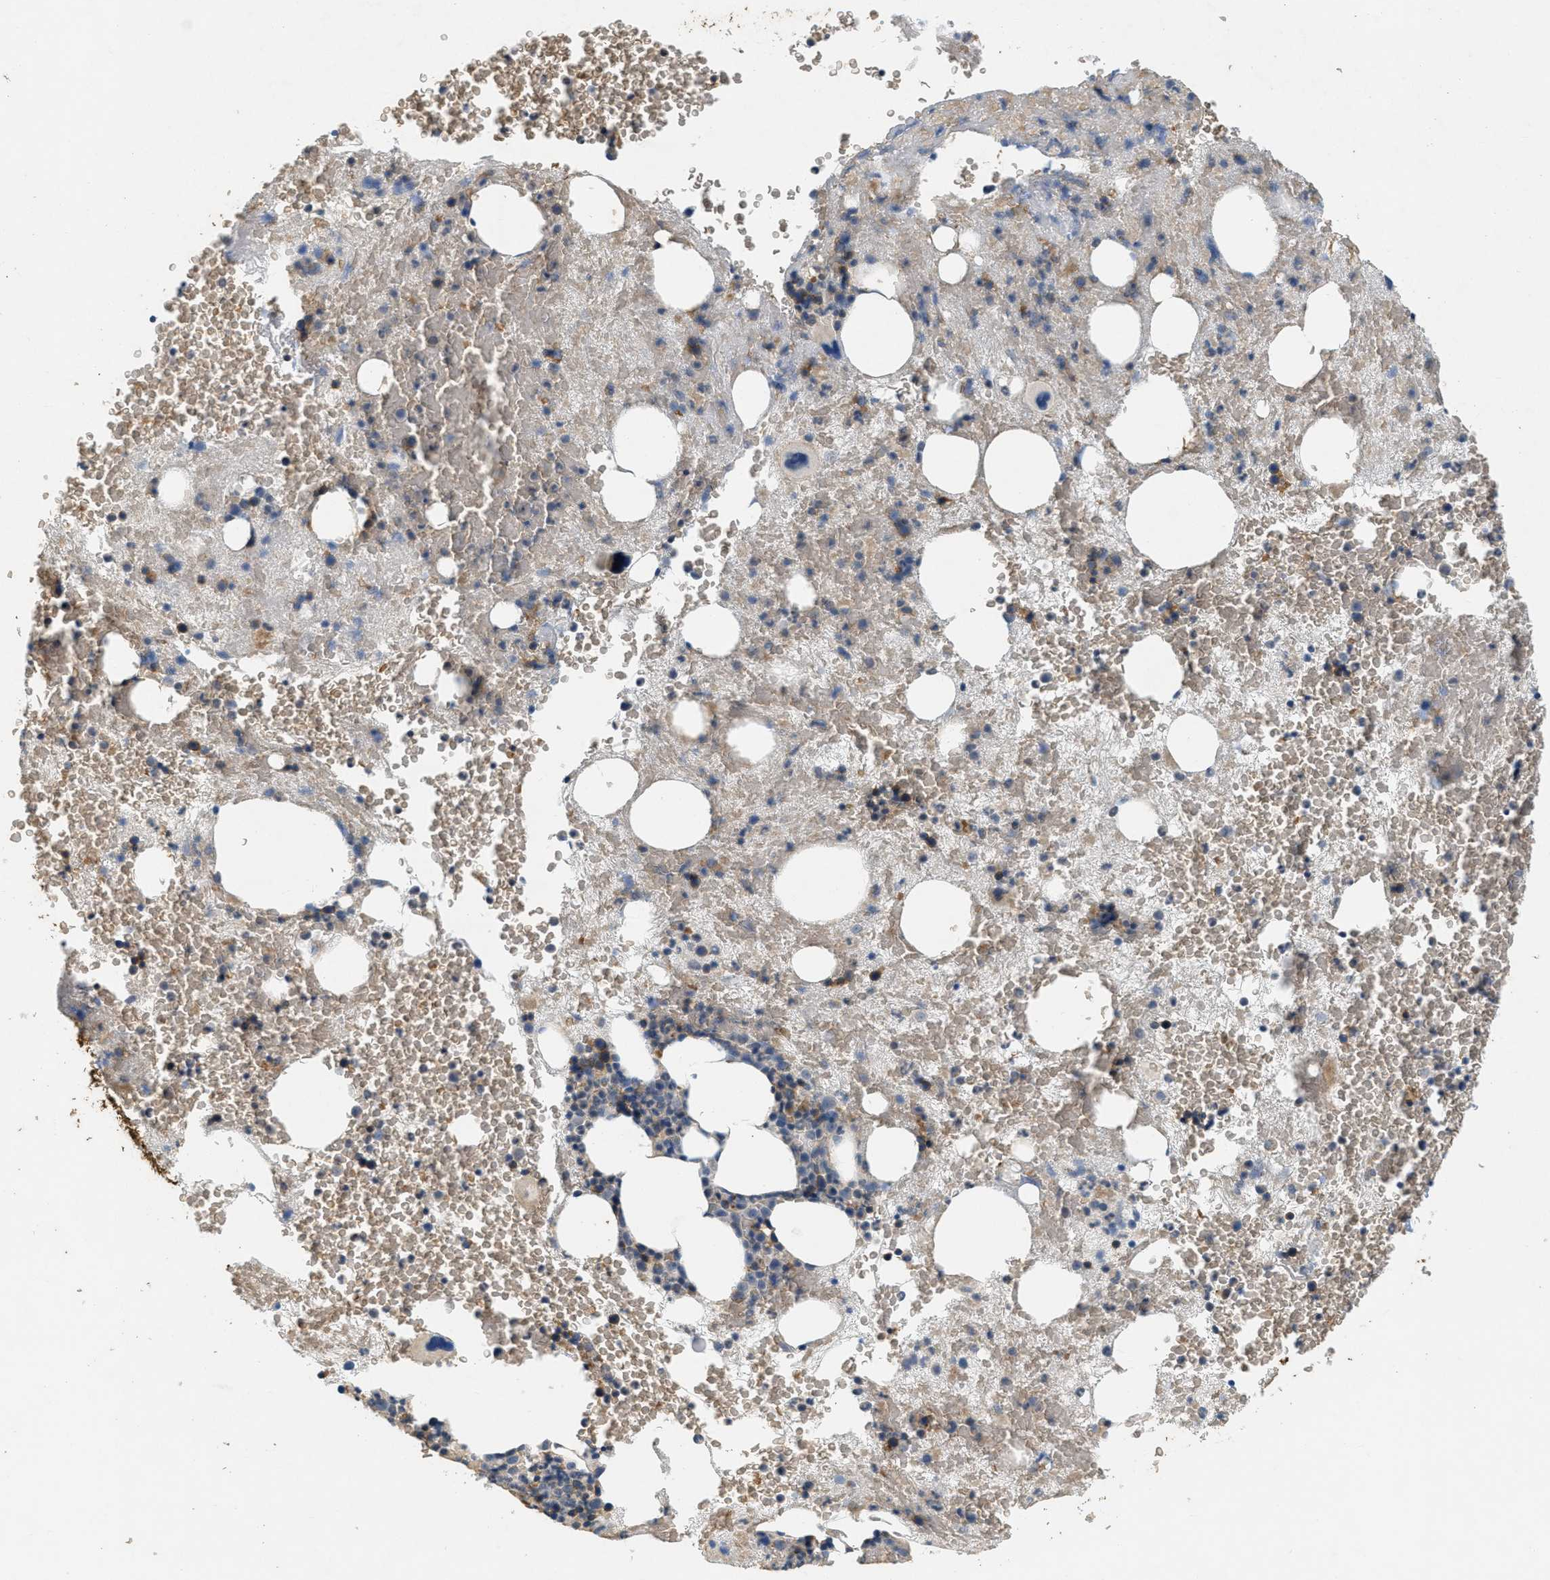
{"staining": {"intensity": "moderate", "quantity": "<25%", "location": "cytoplasmic/membranous"}, "tissue": "bone marrow", "cell_type": "Hematopoietic cells", "image_type": "normal", "snomed": [{"axis": "morphology", "description": "Normal tissue, NOS"}, {"axis": "morphology", "description": "Inflammation, NOS"}, {"axis": "topography", "description": "Bone marrow"}], "caption": "Approximately <25% of hematopoietic cells in benign bone marrow demonstrate moderate cytoplasmic/membranous protein staining as visualized by brown immunohistochemical staining.", "gene": "MRS2", "patient": {"sex": "male", "age": 63}}